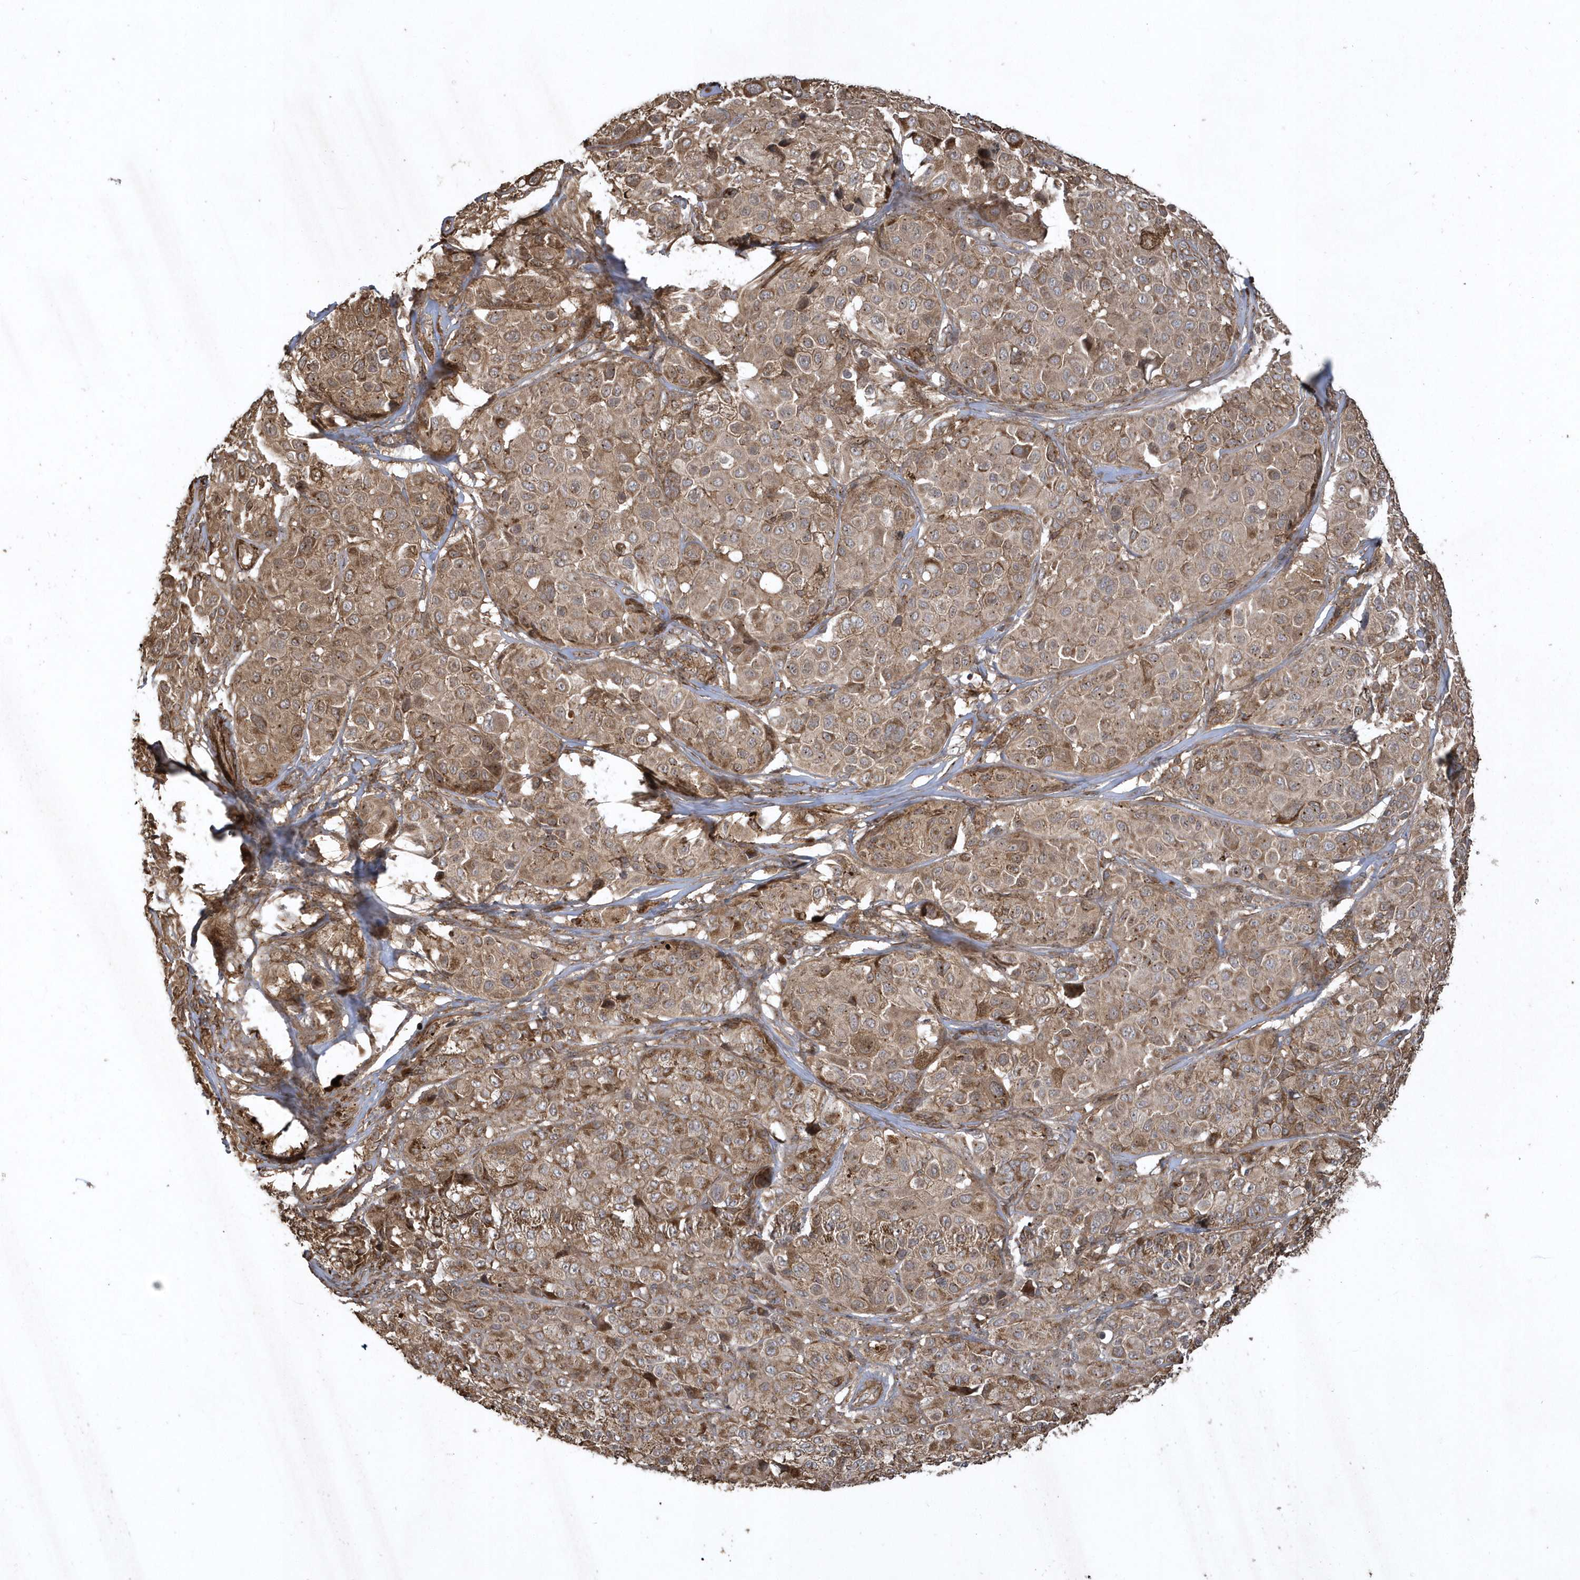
{"staining": {"intensity": "moderate", "quantity": "25%-75%", "location": "cytoplasmic/membranous,nuclear"}, "tissue": "melanoma", "cell_type": "Tumor cells", "image_type": "cancer", "snomed": [{"axis": "morphology", "description": "Malignant melanoma, NOS"}, {"axis": "topography", "description": "Skin of trunk"}], "caption": "Immunohistochemistry (IHC) (DAB) staining of human malignant melanoma displays moderate cytoplasmic/membranous and nuclear protein expression in about 25%-75% of tumor cells. (DAB (3,3'-diaminobenzidine) IHC, brown staining for protein, blue staining for nuclei).", "gene": "SENP8", "patient": {"sex": "male", "age": 71}}